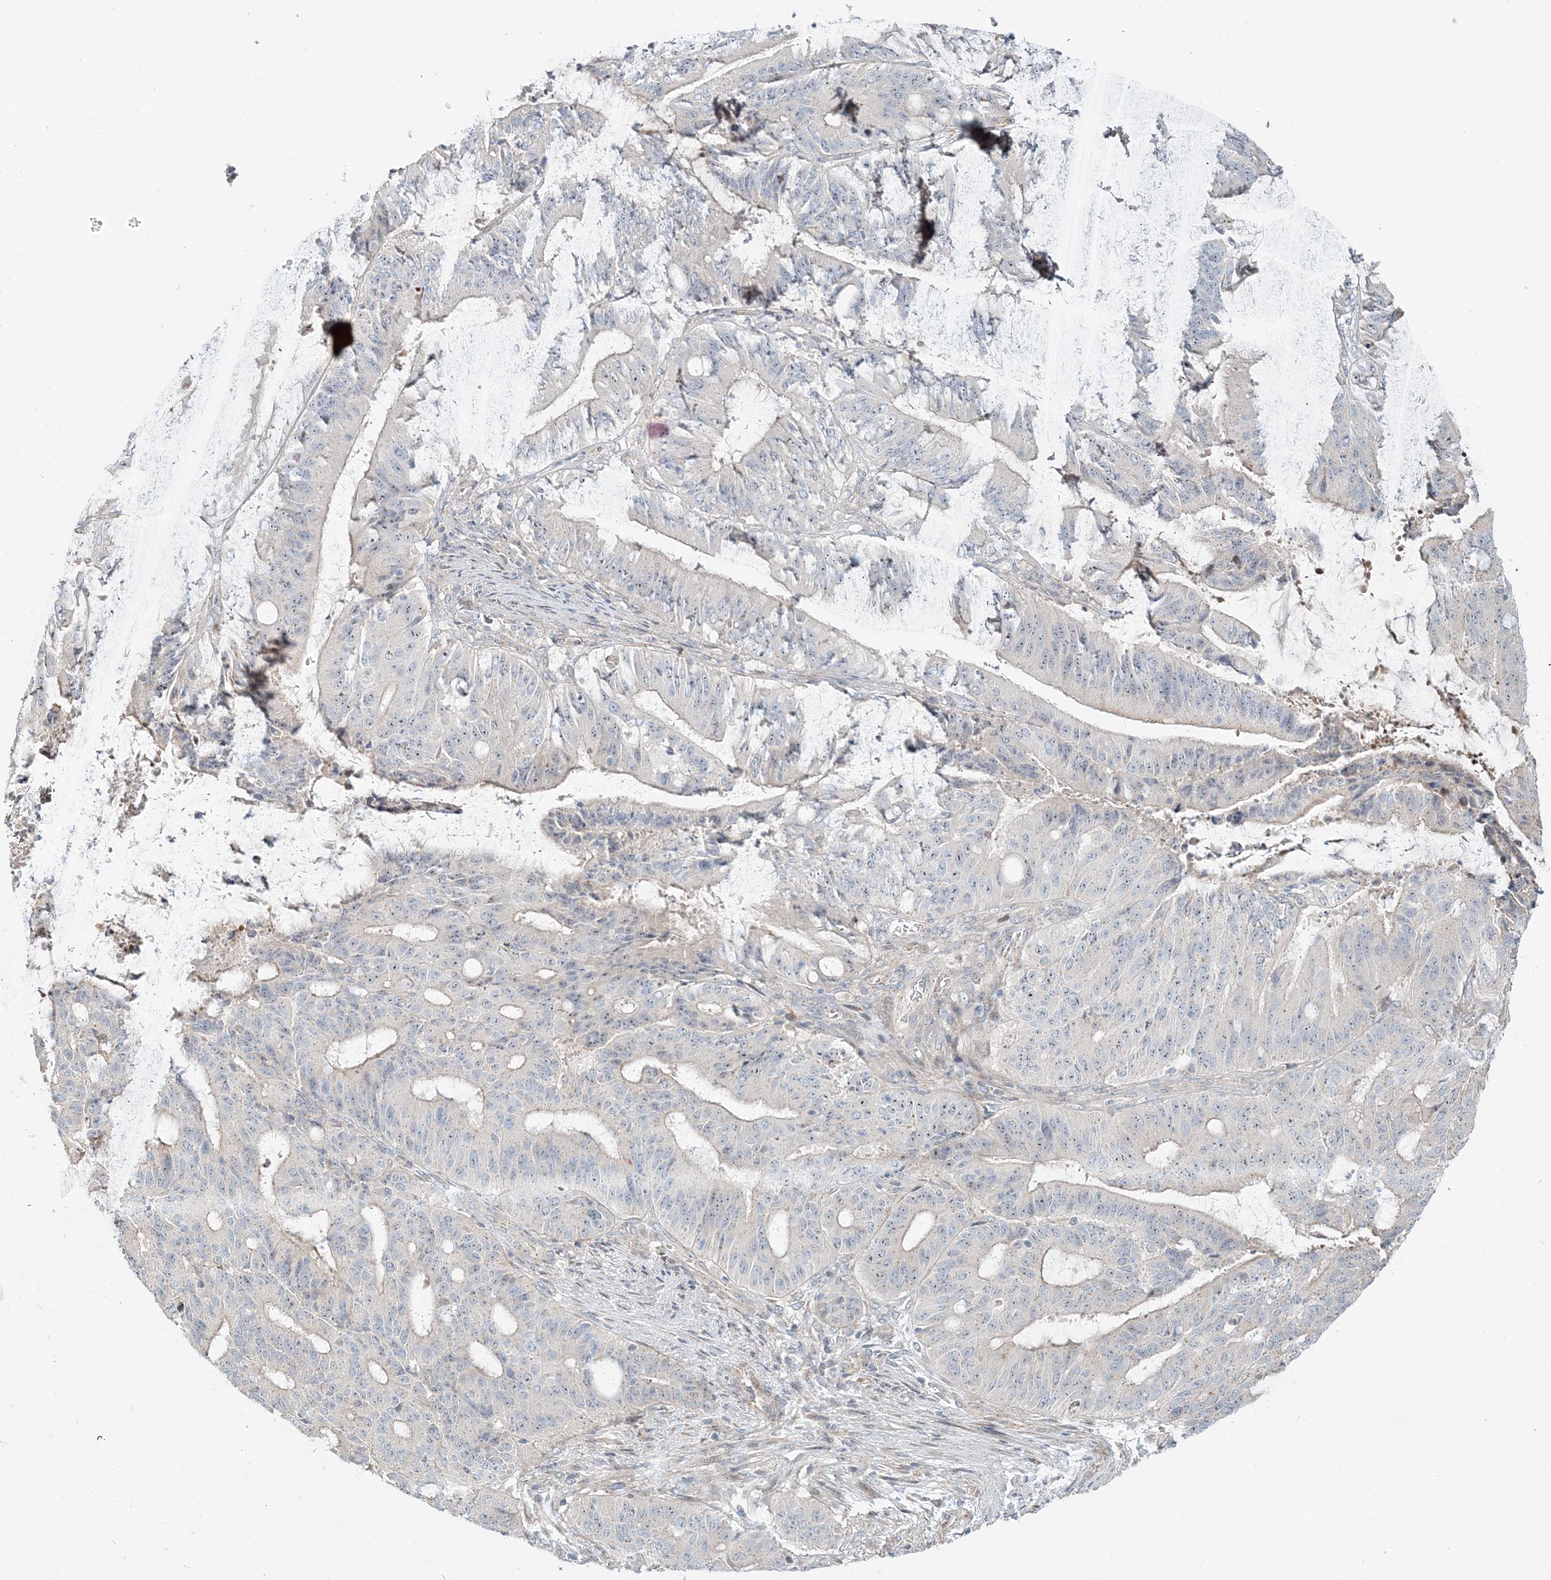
{"staining": {"intensity": "negative", "quantity": "none", "location": "none"}, "tissue": "liver cancer", "cell_type": "Tumor cells", "image_type": "cancer", "snomed": [{"axis": "morphology", "description": "Normal tissue, NOS"}, {"axis": "morphology", "description": "Cholangiocarcinoma"}, {"axis": "topography", "description": "Liver"}, {"axis": "topography", "description": "Peripheral nerve tissue"}], "caption": "IHC micrograph of neoplastic tissue: liver cancer stained with DAB reveals no significant protein positivity in tumor cells.", "gene": "CXXC5", "patient": {"sex": "female", "age": 73}}